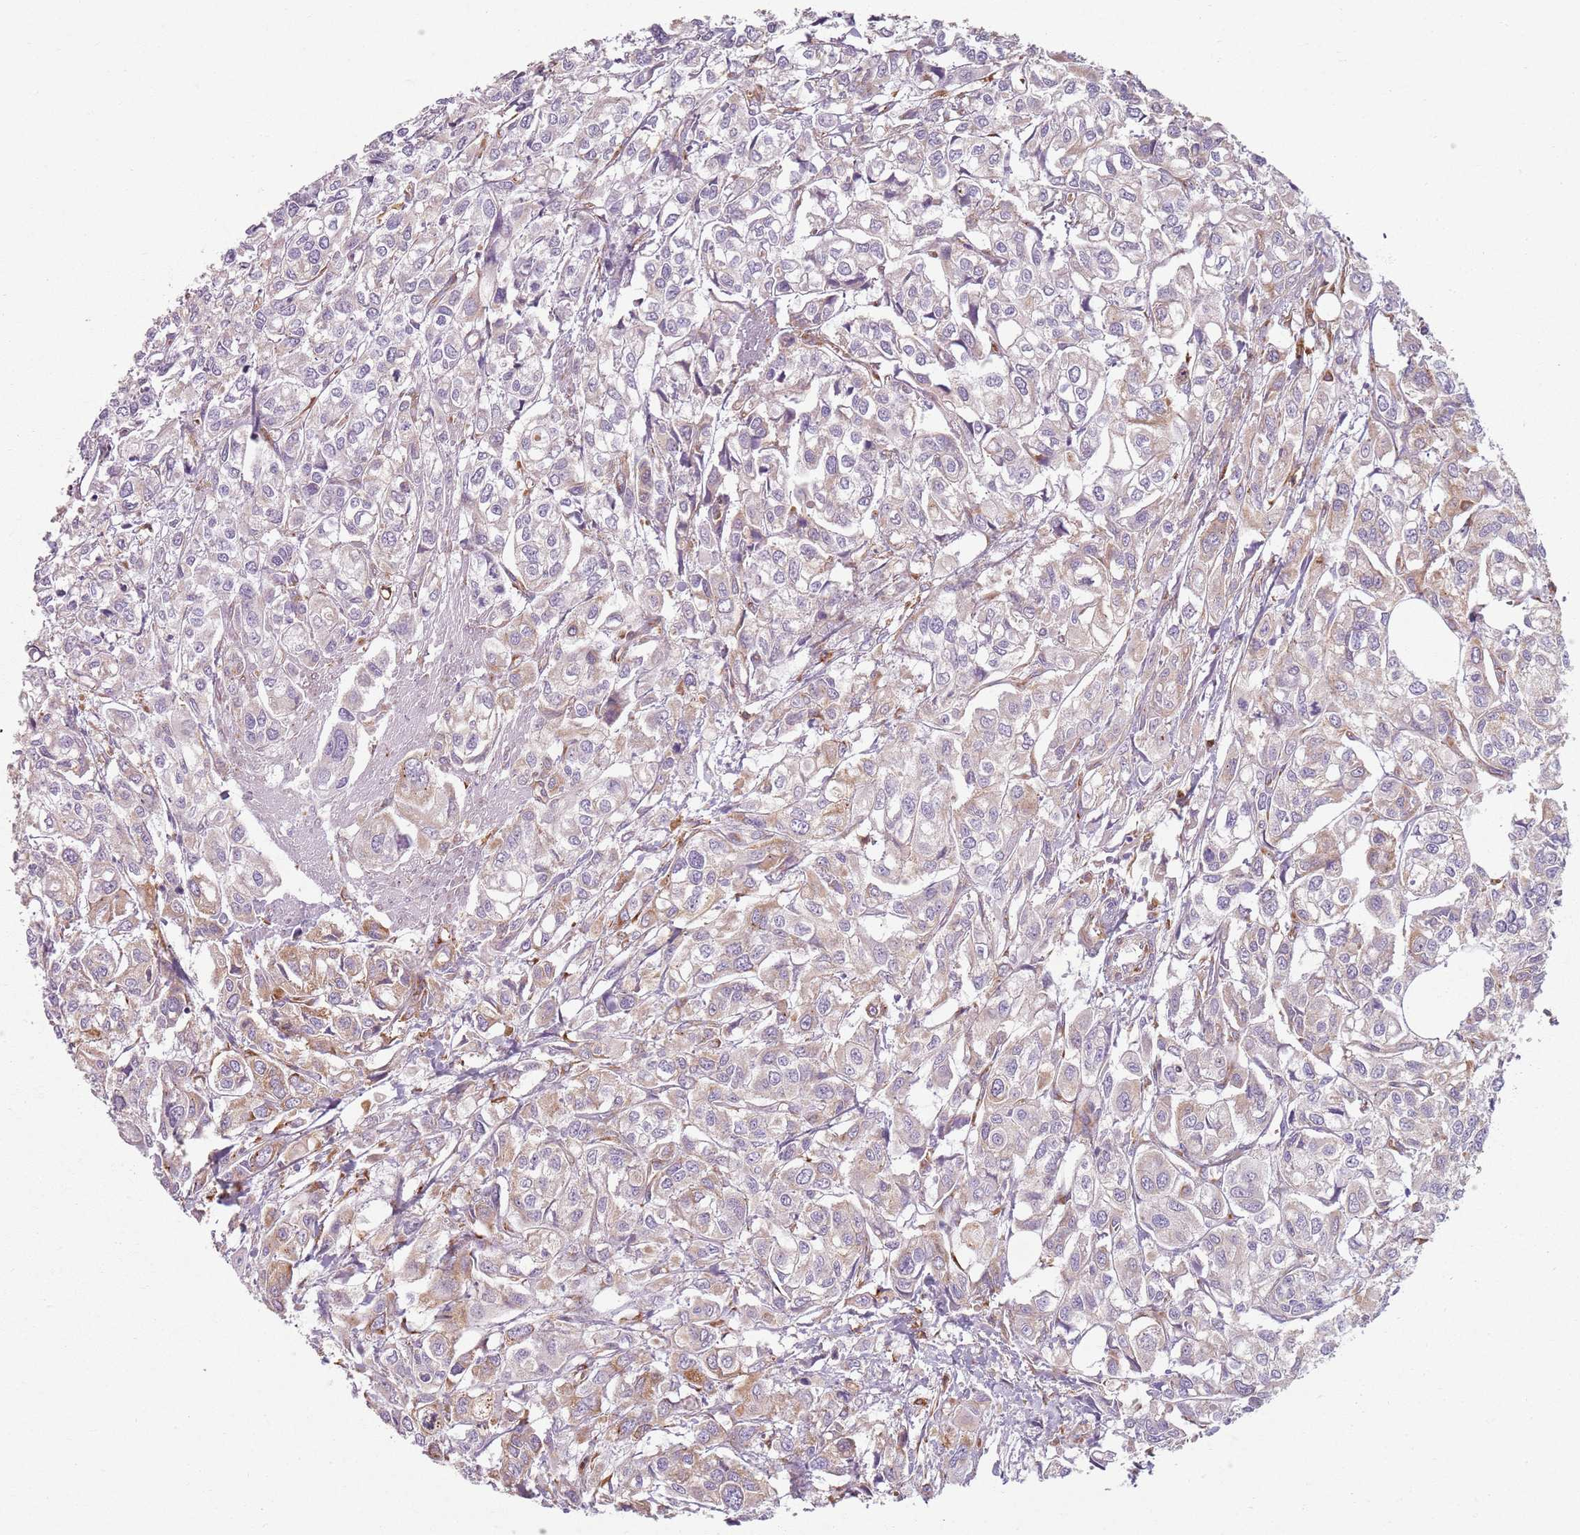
{"staining": {"intensity": "weak", "quantity": "<25%", "location": "cytoplasmic/membranous"}, "tissue": "urothelial cancer", "cell_type": "Tumor cells", "image_type": "cancer", "snomed": [{"axis": "morphology", "description": "Urothelial carcinoma, High grade"}, {"axis": "topography", "description": "Urinary bladder"}], "caption": "High power microscopy histopathology image of an IHC histopathology image of urothelial cancer, revealing no significant positivity in tumor cells.", "gene": "COLGALT1", "patient": {"sex": "male", "age": 67}}